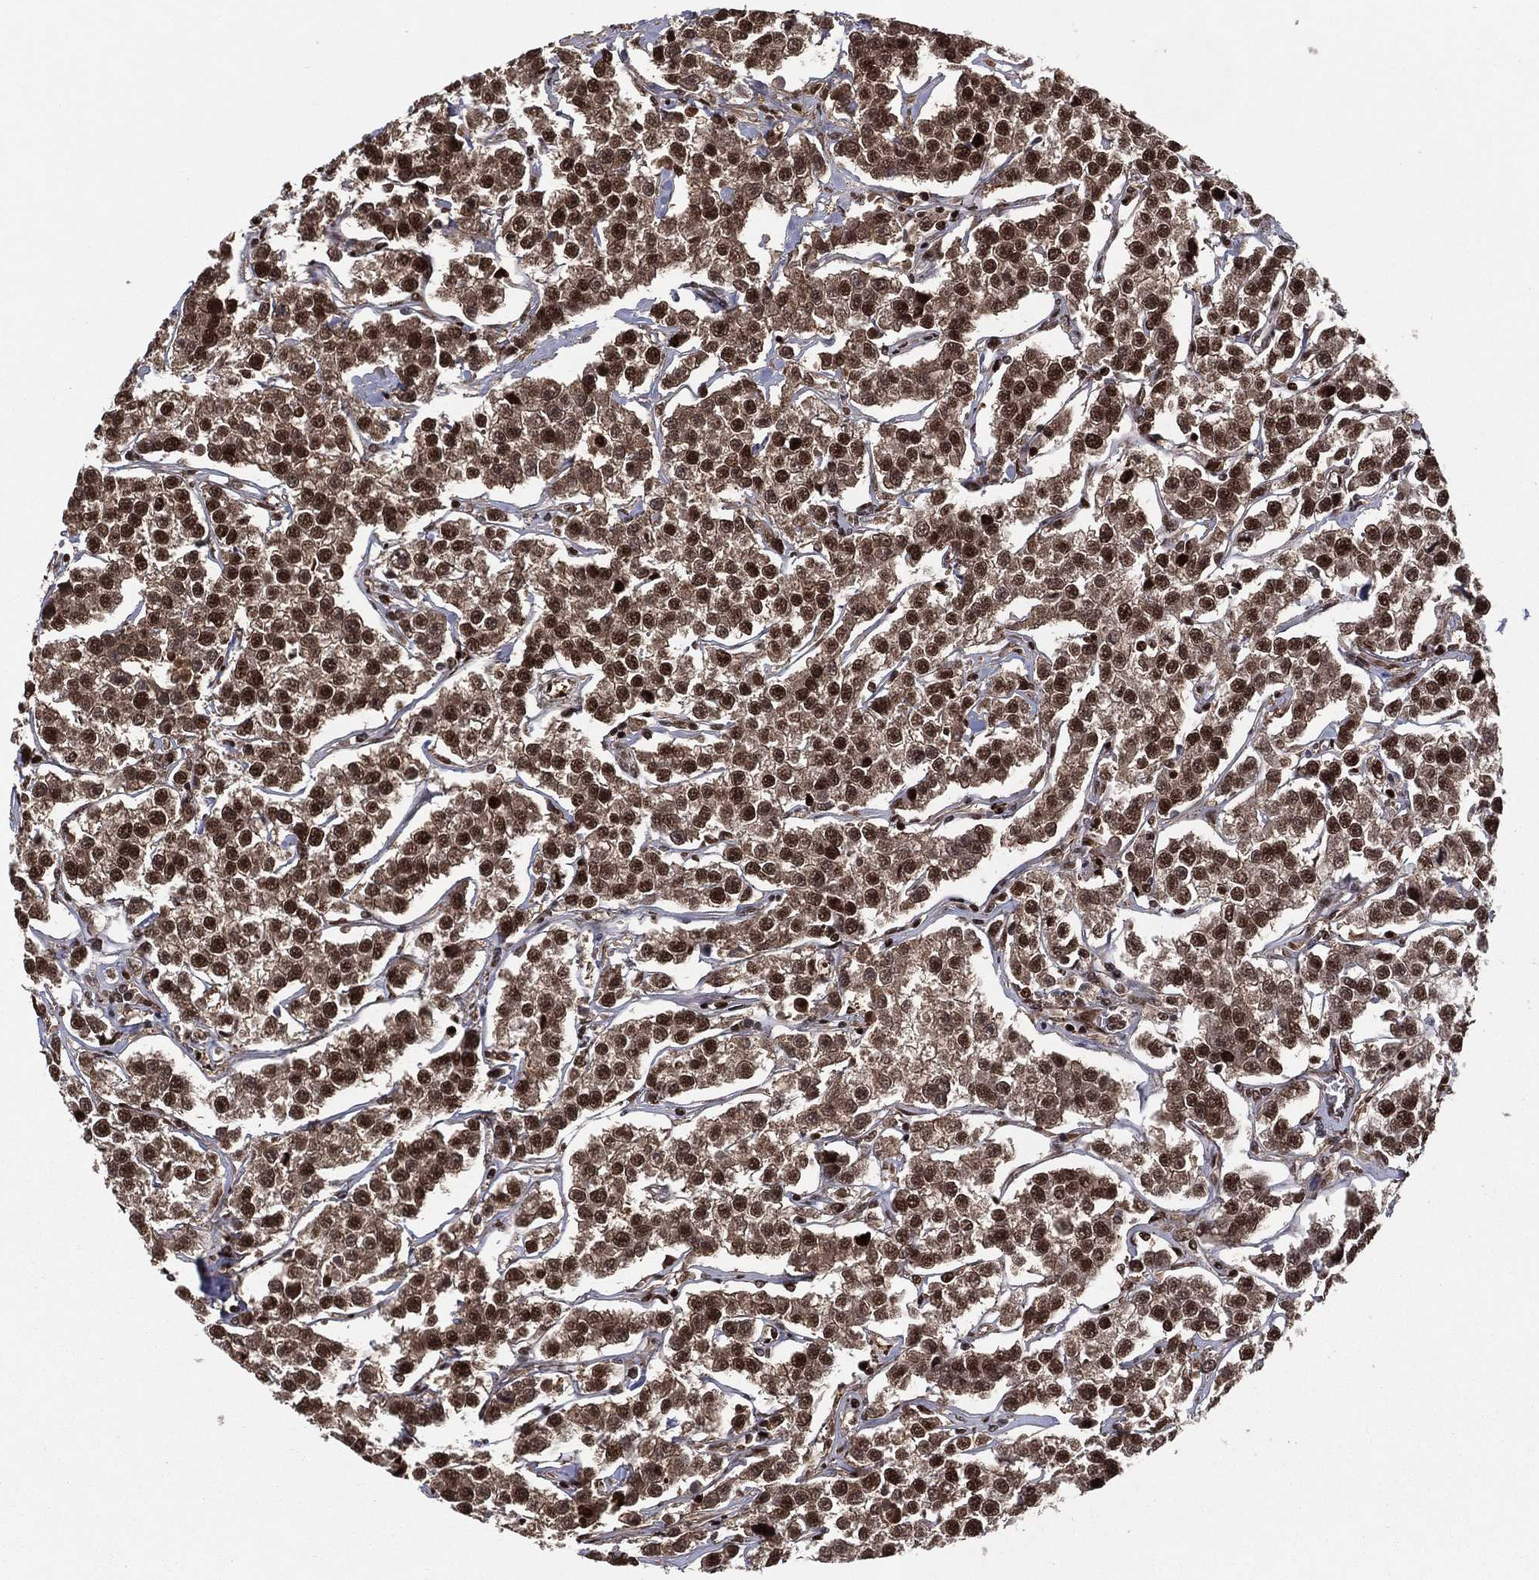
{"staining": {"intensity": "strong", "quantity": ">75%", "location": "cytoplasmic/membranous,nuclear"}, "tissue": "testis cancer", "cell_type": "Tumor cells", "image_type": "cancer", "snomed": [{"axis": "morphology", "description": "Seminoma, NOS"}, {"axis": "topography", "description": "Testis"}], "caption": "Brown immunohistochemical staining in testis cancer demonstrates strong cytoplasmic/membranous and nuclear positivity in approximately >75% of tumor cells.", "gene": "PSMA1", "patient": {"sex": "male", "age": 59}}